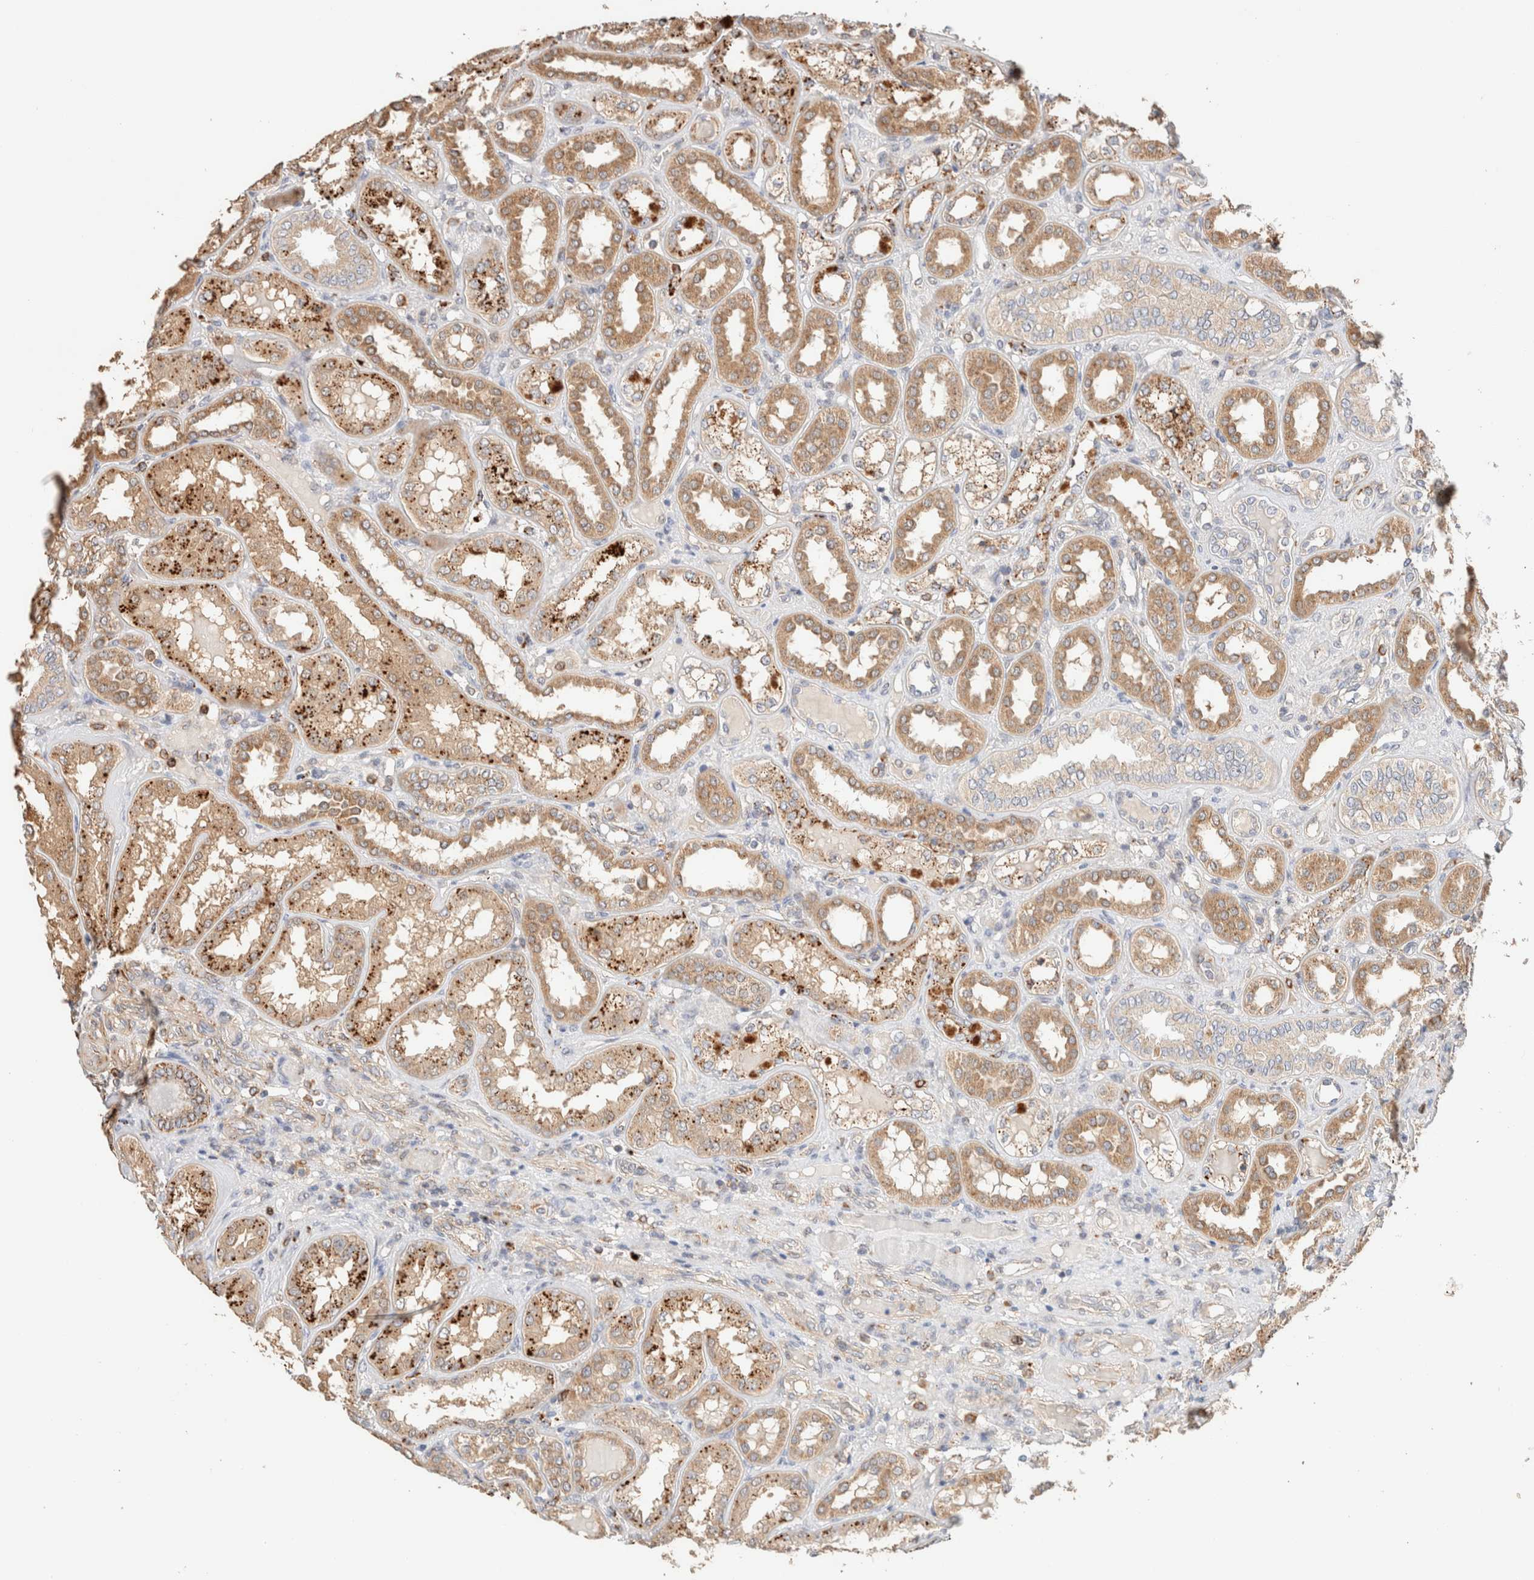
{"staining": {"intensity": "weak", "quantity": "<25%", "location": "cytoplasmic/membranous"}, "tissue": "kidney", "cell_type": "Cells in glomeruli", "image_type": "normal", "snomed": [{"axis": "morphology", "description": "Normal tissue, NOS"}, {"axis": "topography", "description": "Kidney"}], "caption": "Kidney stained for a protein using IHC demonstrates no staining cells in glomeruli.", "gene": "RABEPK", "patient": {"sex": "female", "age": 56}}